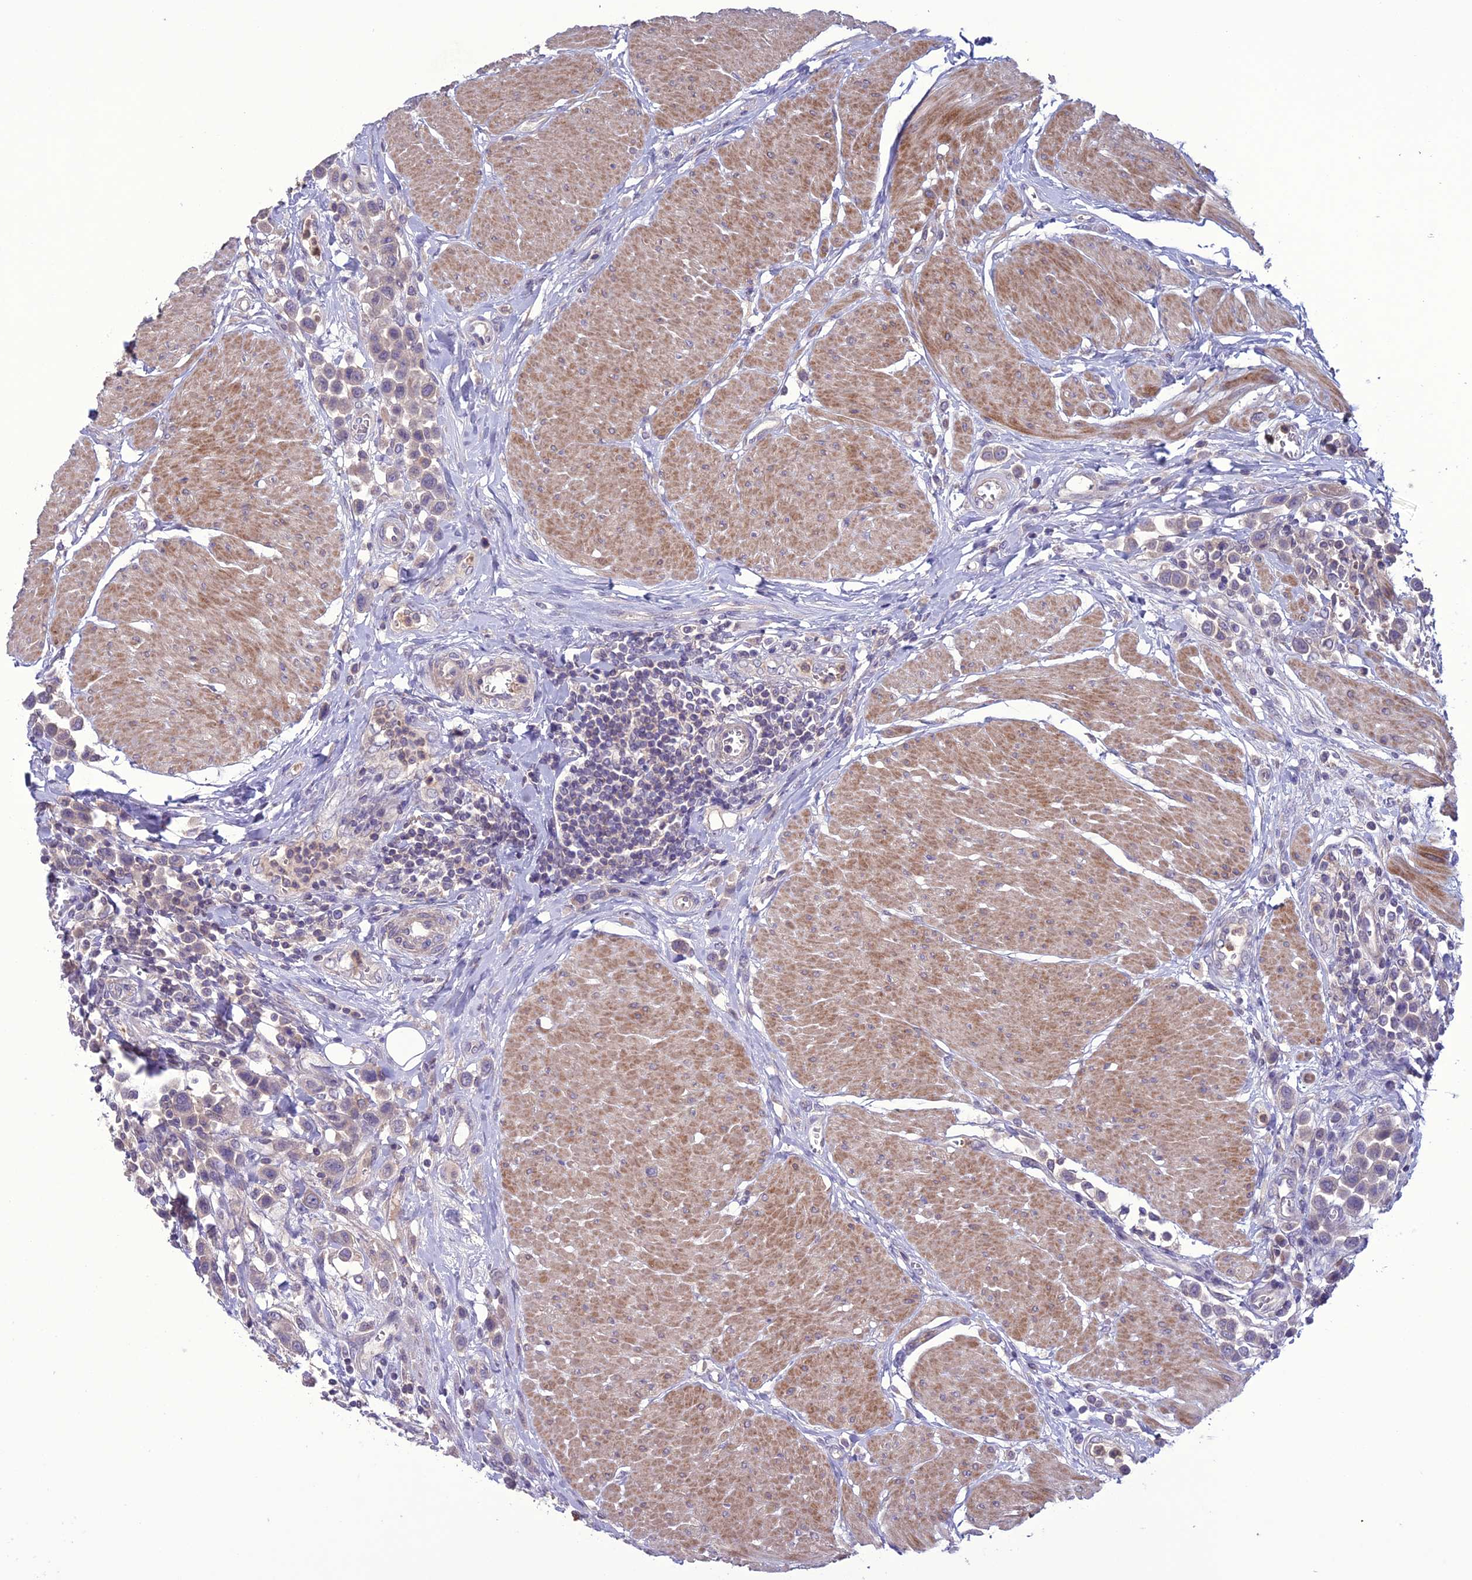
{"staining": {"intensity": "weak", "quantity": "25%-75%", "location": "cytoplasmic/membranous"}, "tissue": "urothelial cancer", "cell_type": "Tumor cells", "image_type": "cancer", "snomed": [{"axis": "morphology", "description": "Urothelial carcinoma, High grade"}, {"axis": "topography", "description": "Urinary bladder"}], "caption": "A micrograph of urothelial carcinoma (high-grade) stained for a protein reveals weak cytoplasmic/membranous brown staining in tumor cells.", "gene": "C2orf76", "patient": {"sex": "male", "age": 50}}